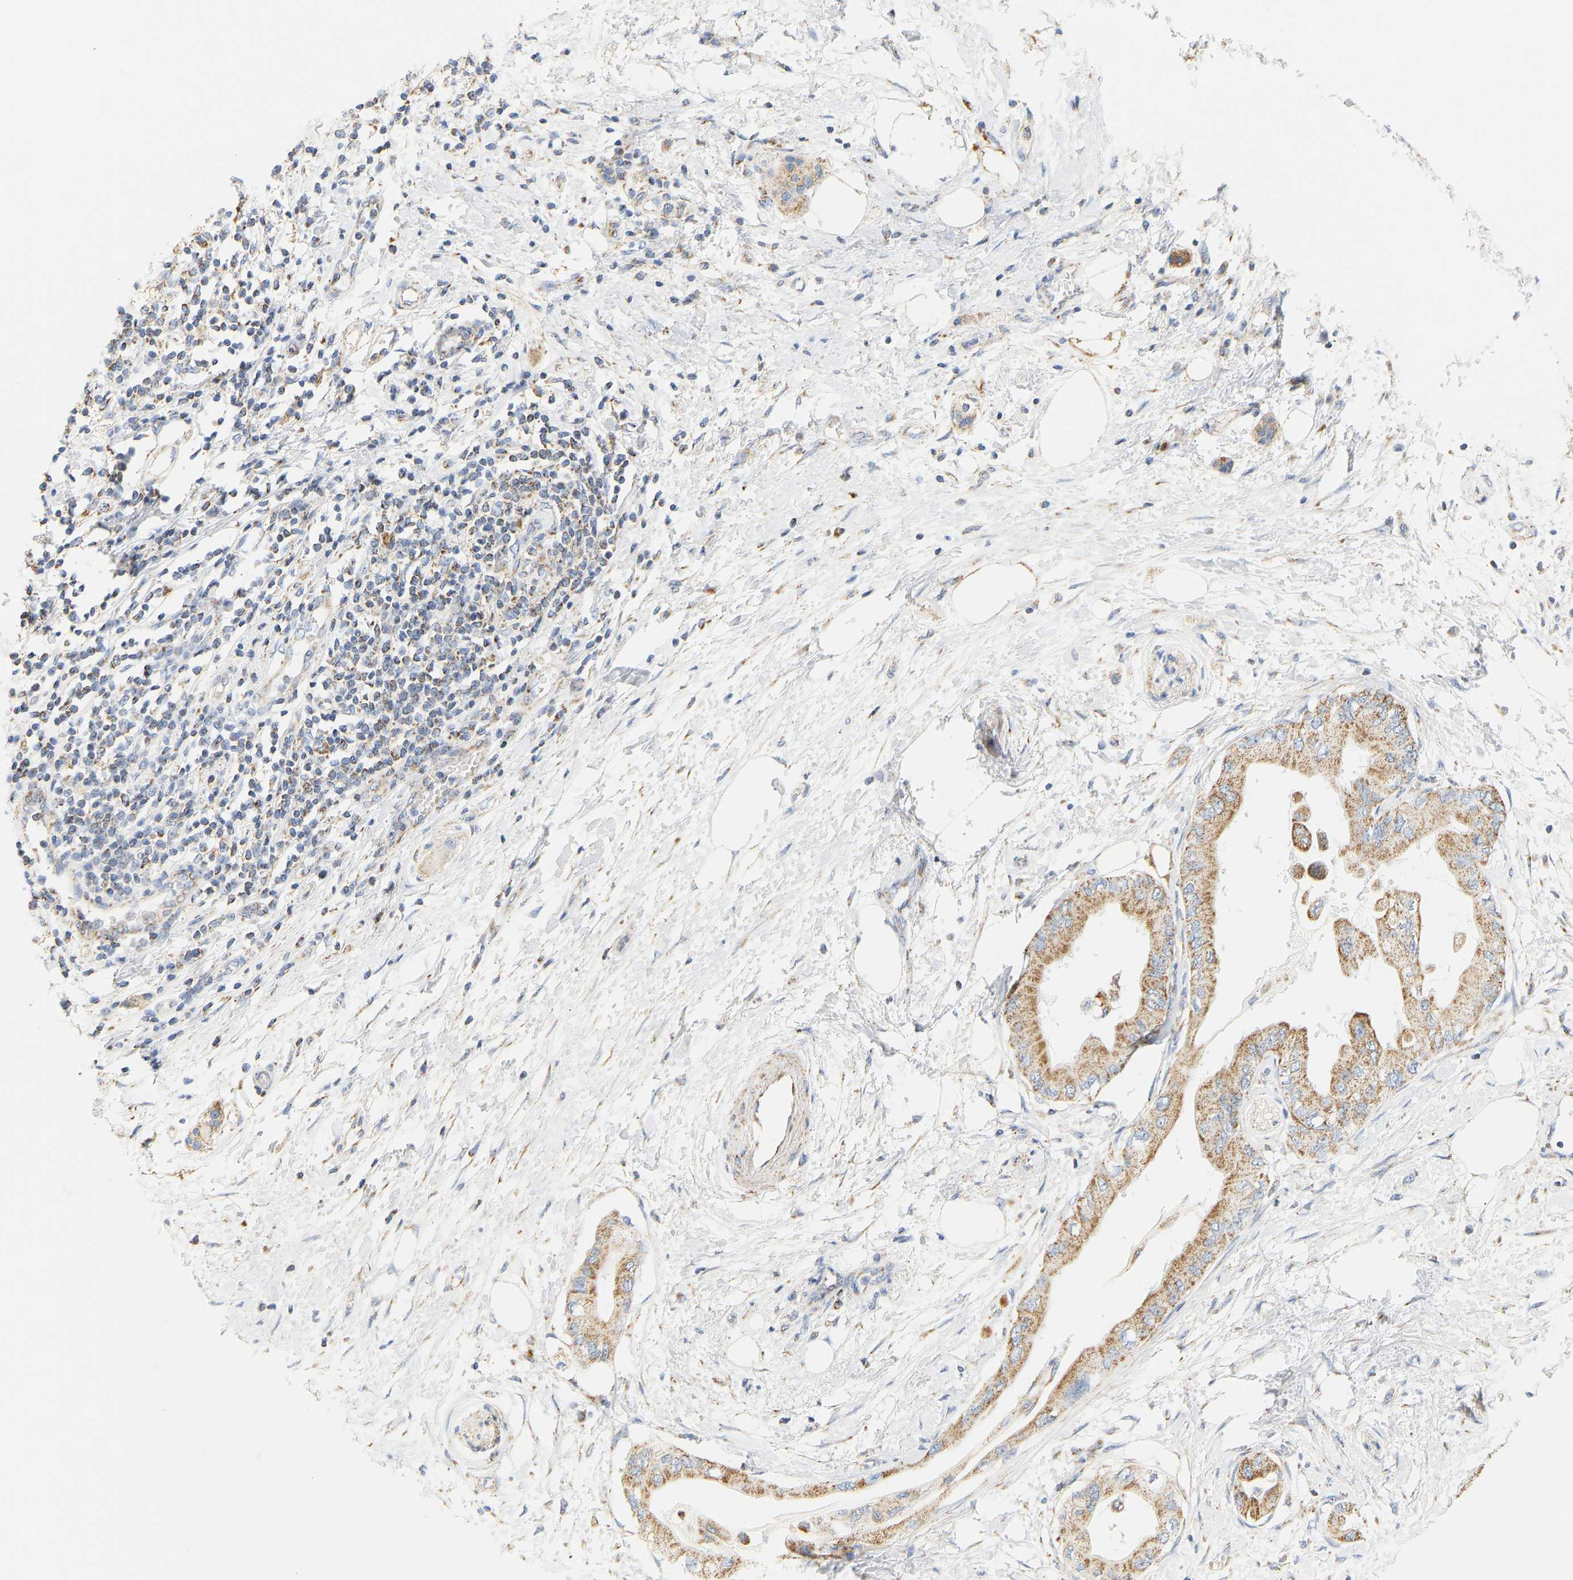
{"staining": {"intensity": "moderate", "quantity": ">75%", "location": "cytoplasmic/membranous"}, "tissue": "pancreatic cancer", "cell_type": "Tumor cells", "image_type": "cancer", "snomed": [{"axis": "morphology", "description": "Normal tissue, NOS"}, {"axis": "morphology", "description": "Adenocarcinoma, NOS"}, {"axis": "topography", "description": "Pancreas"}, {"axis": "topography", "description": "Duodenum"}], "caption": "Immunohistochemical staining of human pancreatic cancer (adenocarcinoma) reveals moderate cytoplasmic/membranous protein positivity in approximately >75% of tumor cells.", "gene": "GRPEL2", "patient": {"sex": "female", "age": 60}}